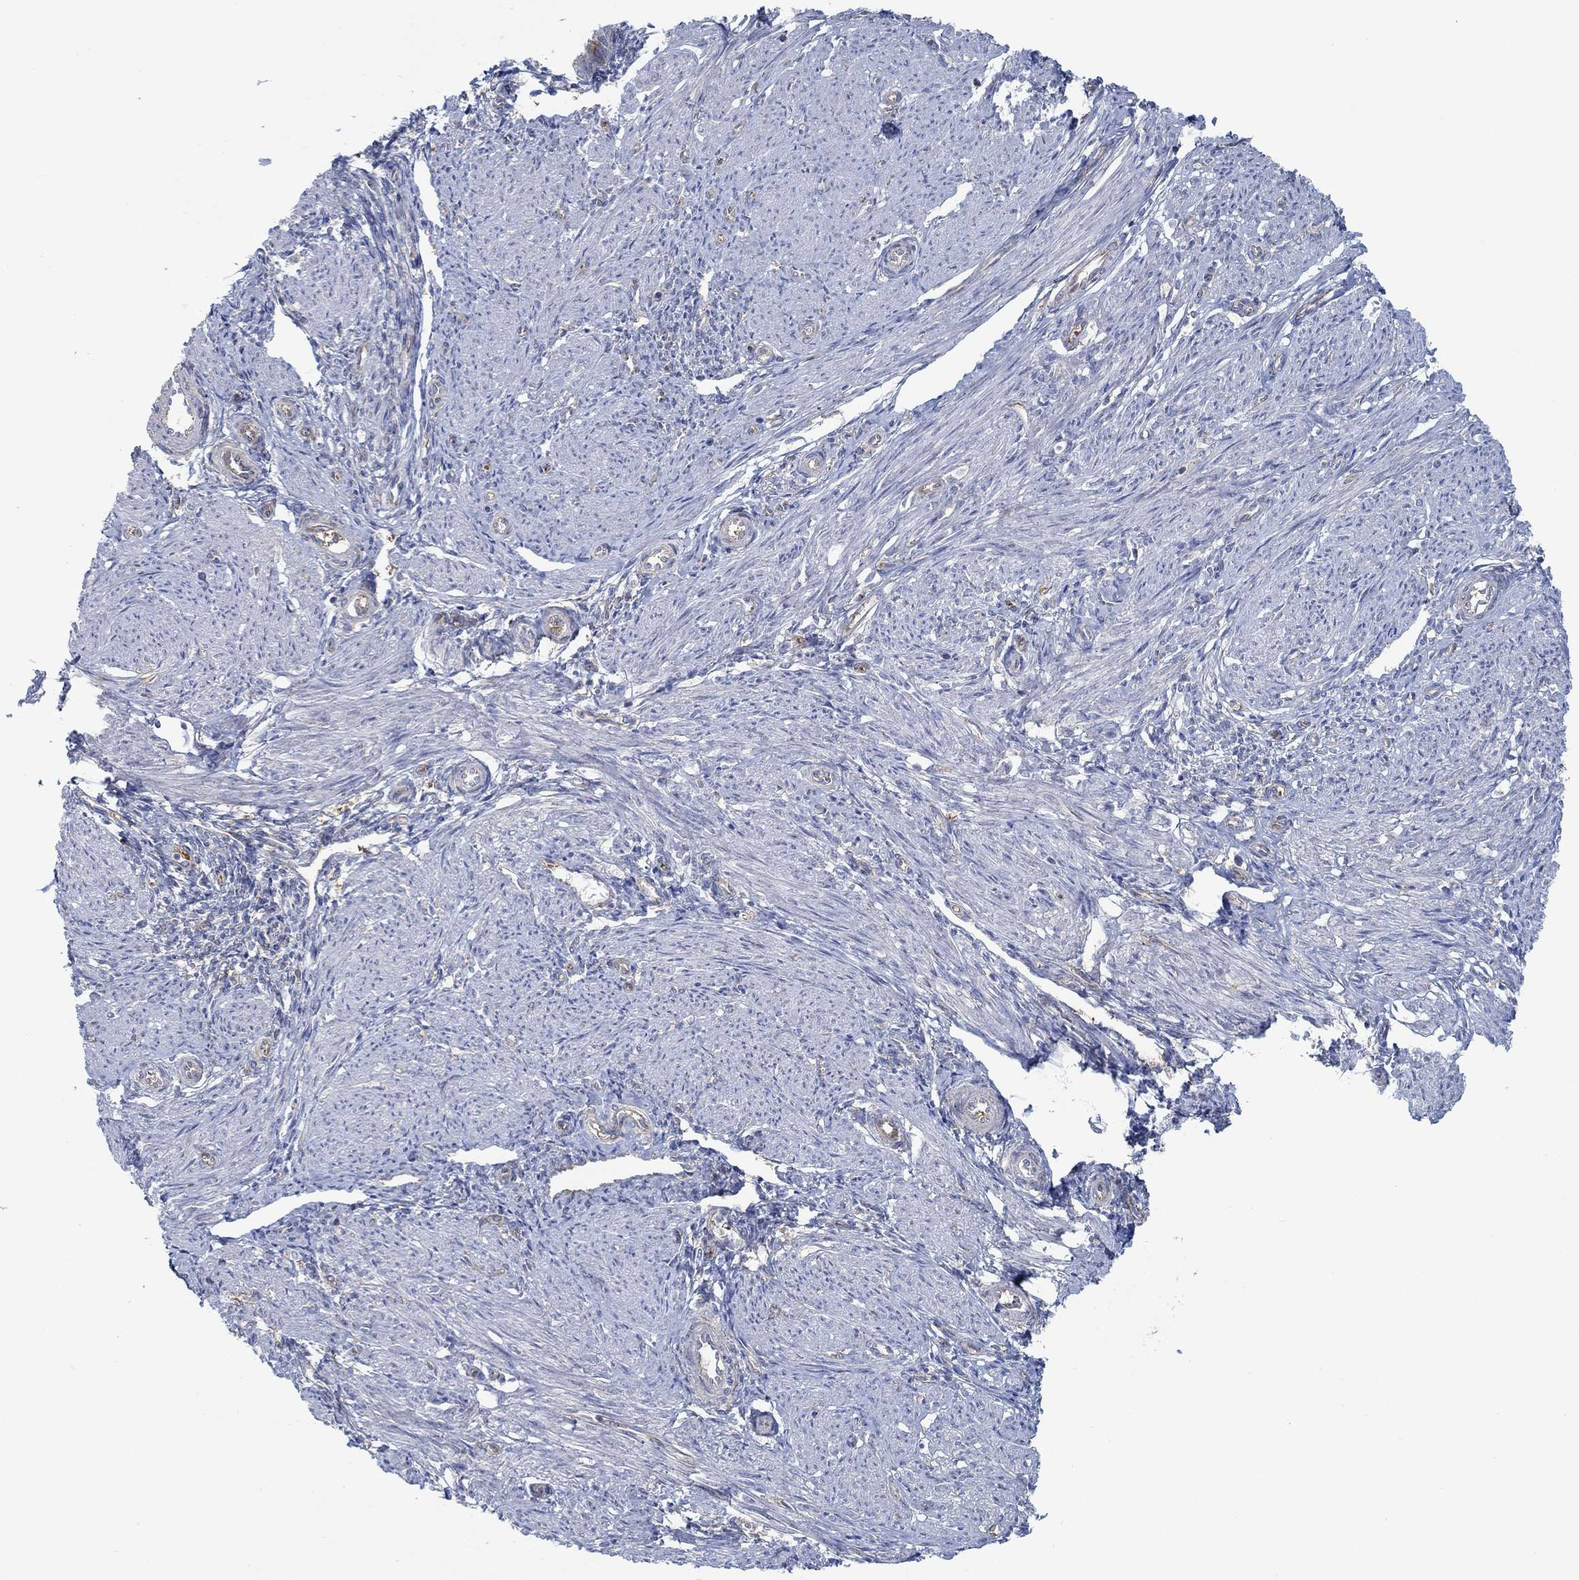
{"staining": {"intensity": "negative", "quantity": "none", "location": "none"}, "tissue": "endometrium", "cell_type": "Cells in endometrial stroma", "image_type": "normal", "snomed": [{"axis": "morphology", "description": "Normal tissue, NOS"}, {"axis": "topography", "description": "Endometrium"}], "caption": "Protein analysis of unremarkable endometrium reveals no significant positivity in cells in endometrial stroma.", "gene": "SPAG9", "patient": {"sex": "female", "age": 37}}